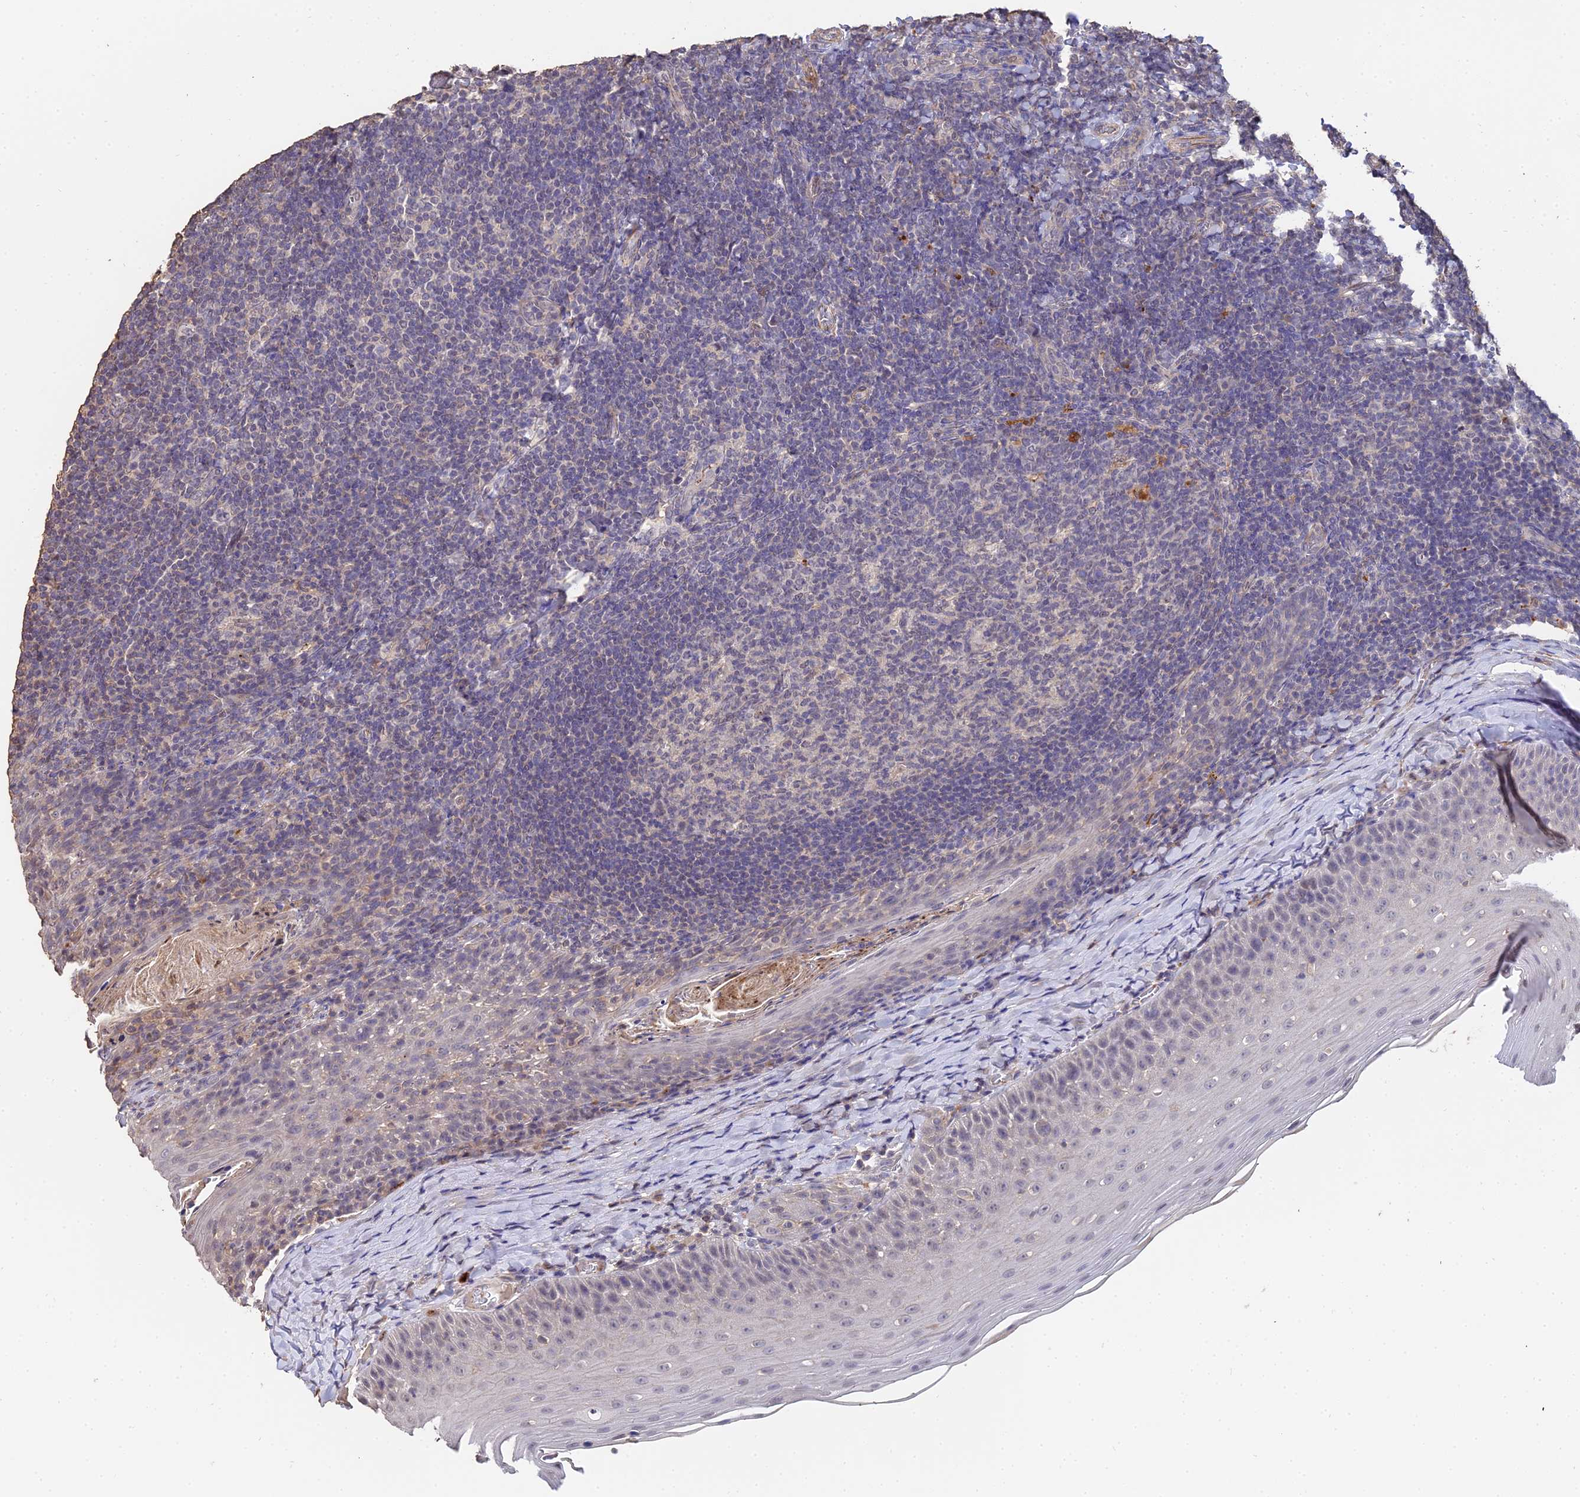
{"staining": {"intensity": "weak", "quantity": "<25%", "location": "nuclear"}, "tissue": "tonsil", "cell_type": "Germinal center cells", "image_type": "normal", "snomed": [{"axis": "morphology", "description": "Normal tissue, NOS"}, {"axis": "topography", "description": "Tonsil"}], "caption": "Immunohistochemical staining of benign tonsil reveals no significant staining in germinal center cells. The staining was performed using DAB to visualize the protein expression in brown, while the nuclei were stained in blue with hematoxylin (Magnification: 20x).", "gene": "LSM5", "patient": {"sex": "female", "age": 10}}